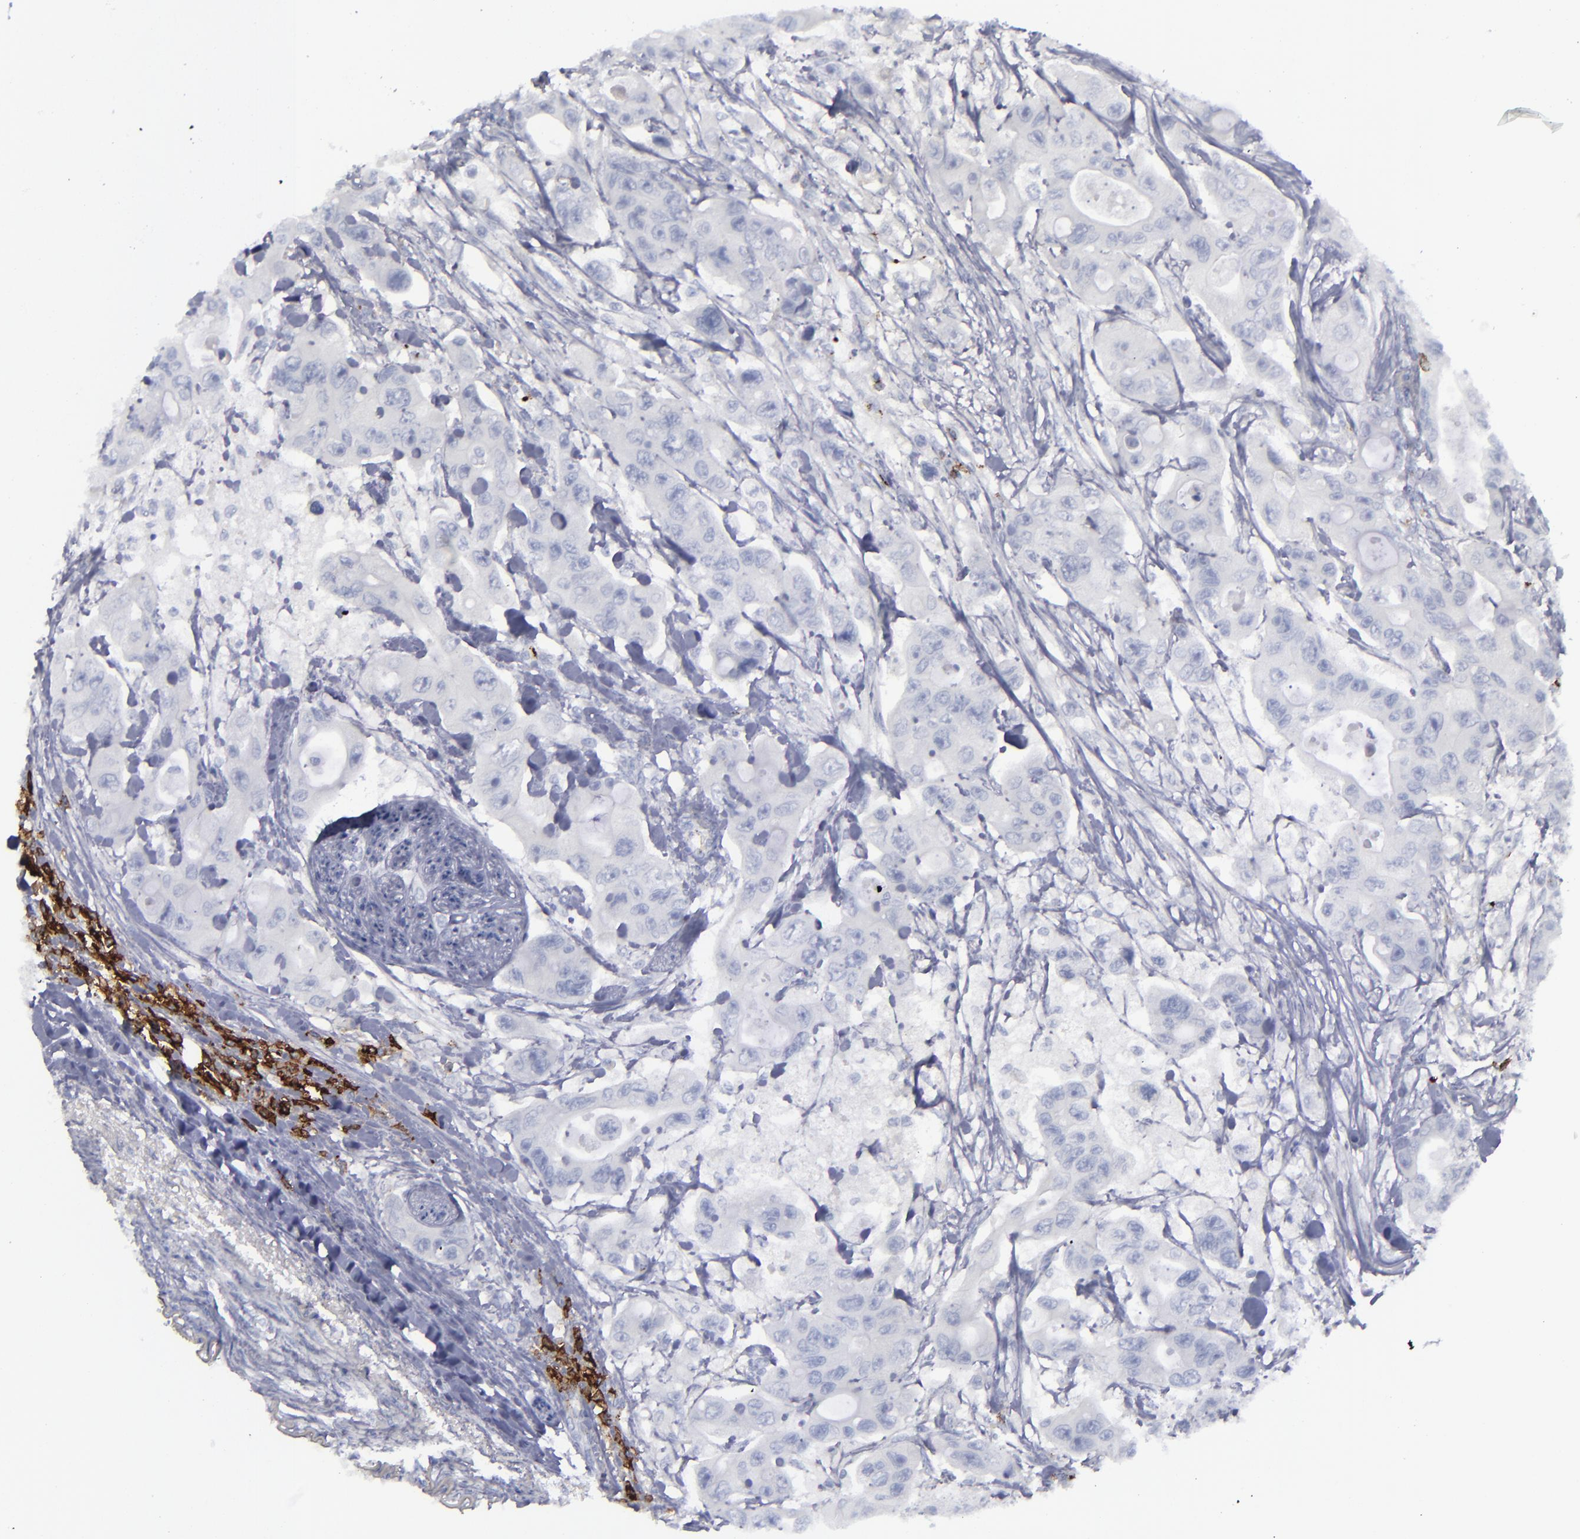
{"staining": {"intensity": "negative", "quantity": "none", "location": "none"}, "tissue": "colorectal cancer", "cell_type": "Tumor cells", "image_type": "cancer", "snomed": [{"axis": "morphology", "description": "Adenocarcinoma, NOS"}, {"axis": "topography", "description": "Colon"}], "caption": "Immunohistochemical staining of human colorectal cancer (adenocarcinoma) demonstrates no significant positivity in tumor cells.", "gene": "CD27", "patient": {"sex": "female", "age": 46}}